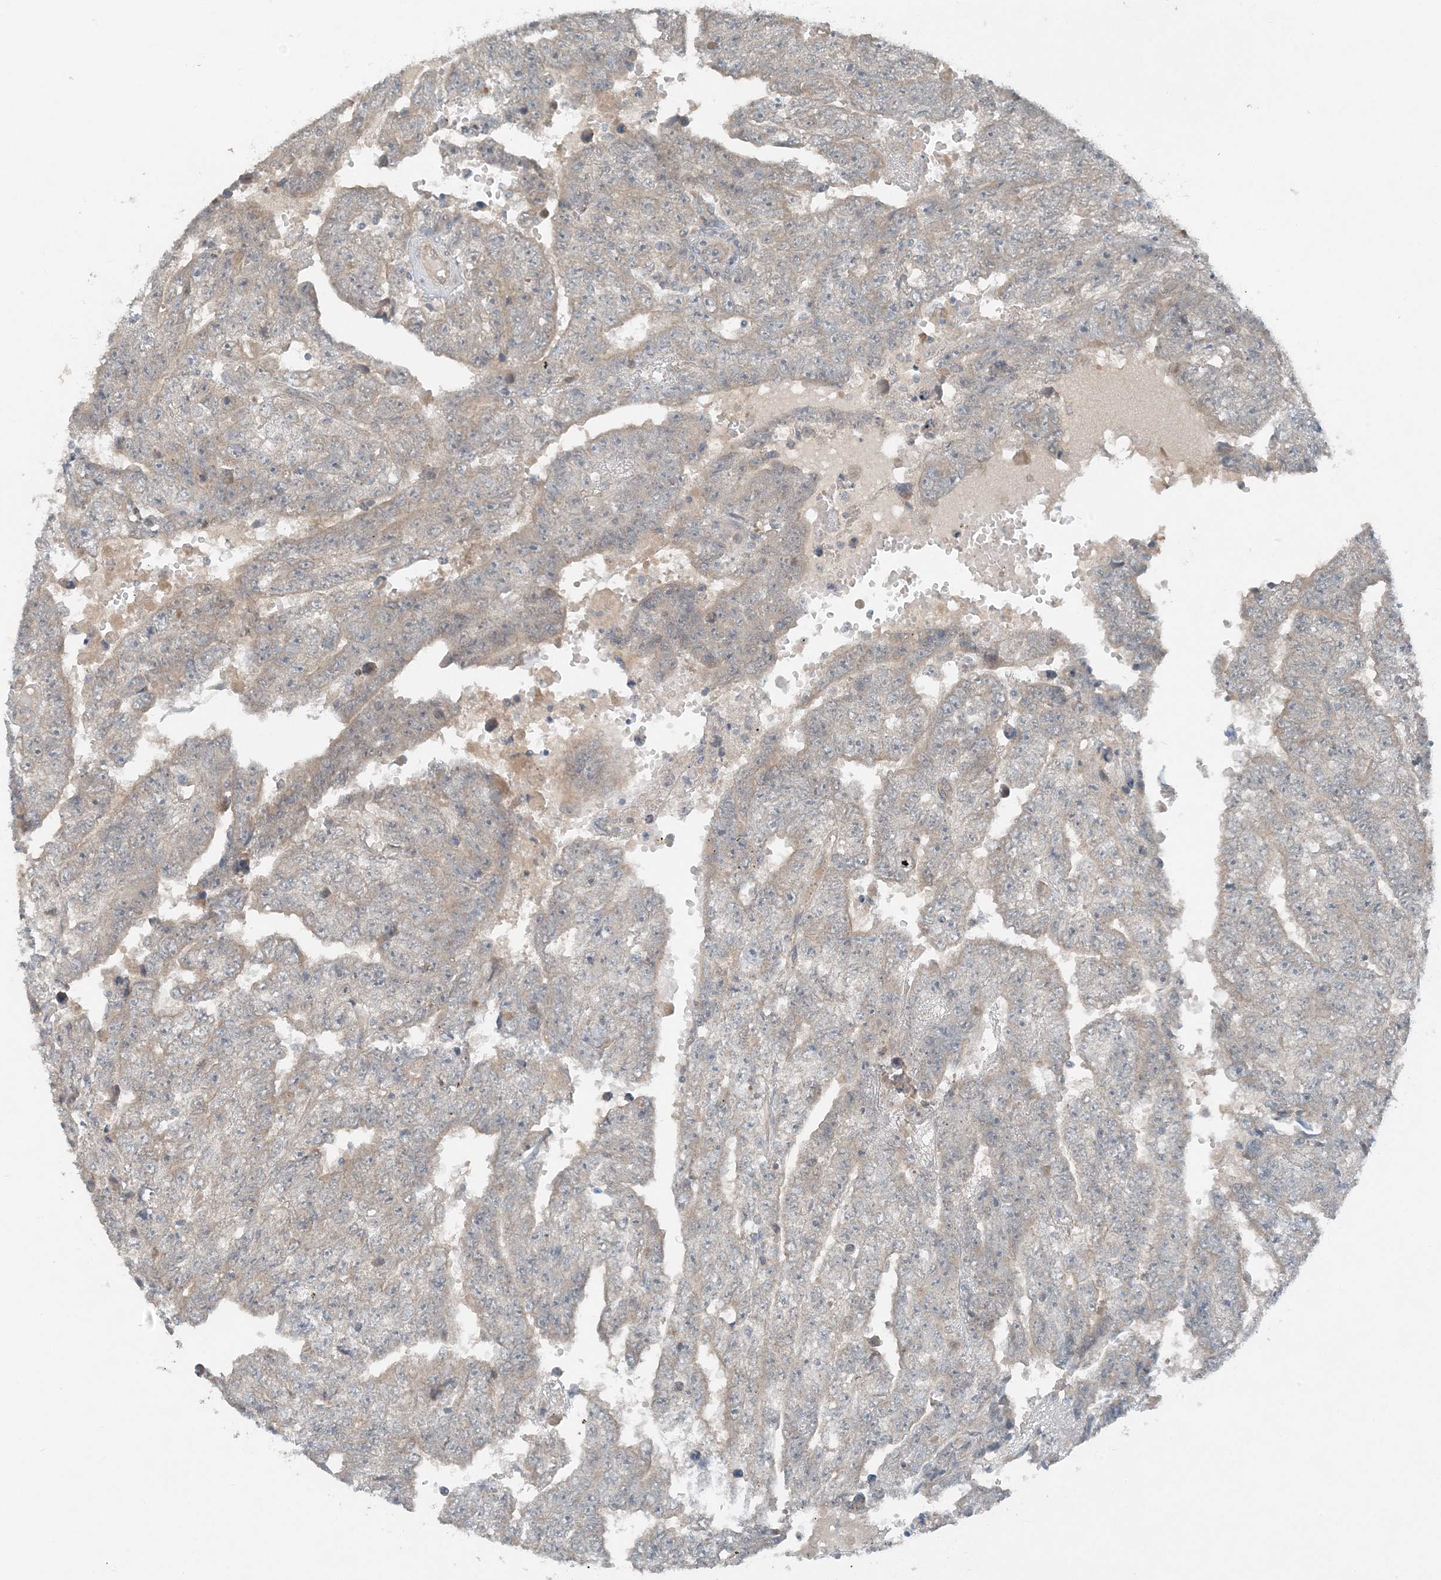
{"staining": {"intensity": "weak", "quantity": "25%-75%", "location": "cytoplasmic/membranous"}, "tissue": "testis cancer", "cell_type": "Tumor cells", "image_type": "cancer", "snomed": [{"axis": "morphology", "description": "Carcinoma, Embryonal, NOS"}, {"axis": "topography", "description": "Testis"}], "caption": "DAB (3,3'-diaminobenzidine) immunohistochemical staining of human testis embryonal carcinoma shows weak cytoplasmic/membranous protein positivity in about 25%-75% of tumor cells. (DAB (3,3'-diaminobenzidine) IHC with brightfield microscopy, high magnification).", "gene": "MITD1", "patient": {"sex": "male", "age": 25}}